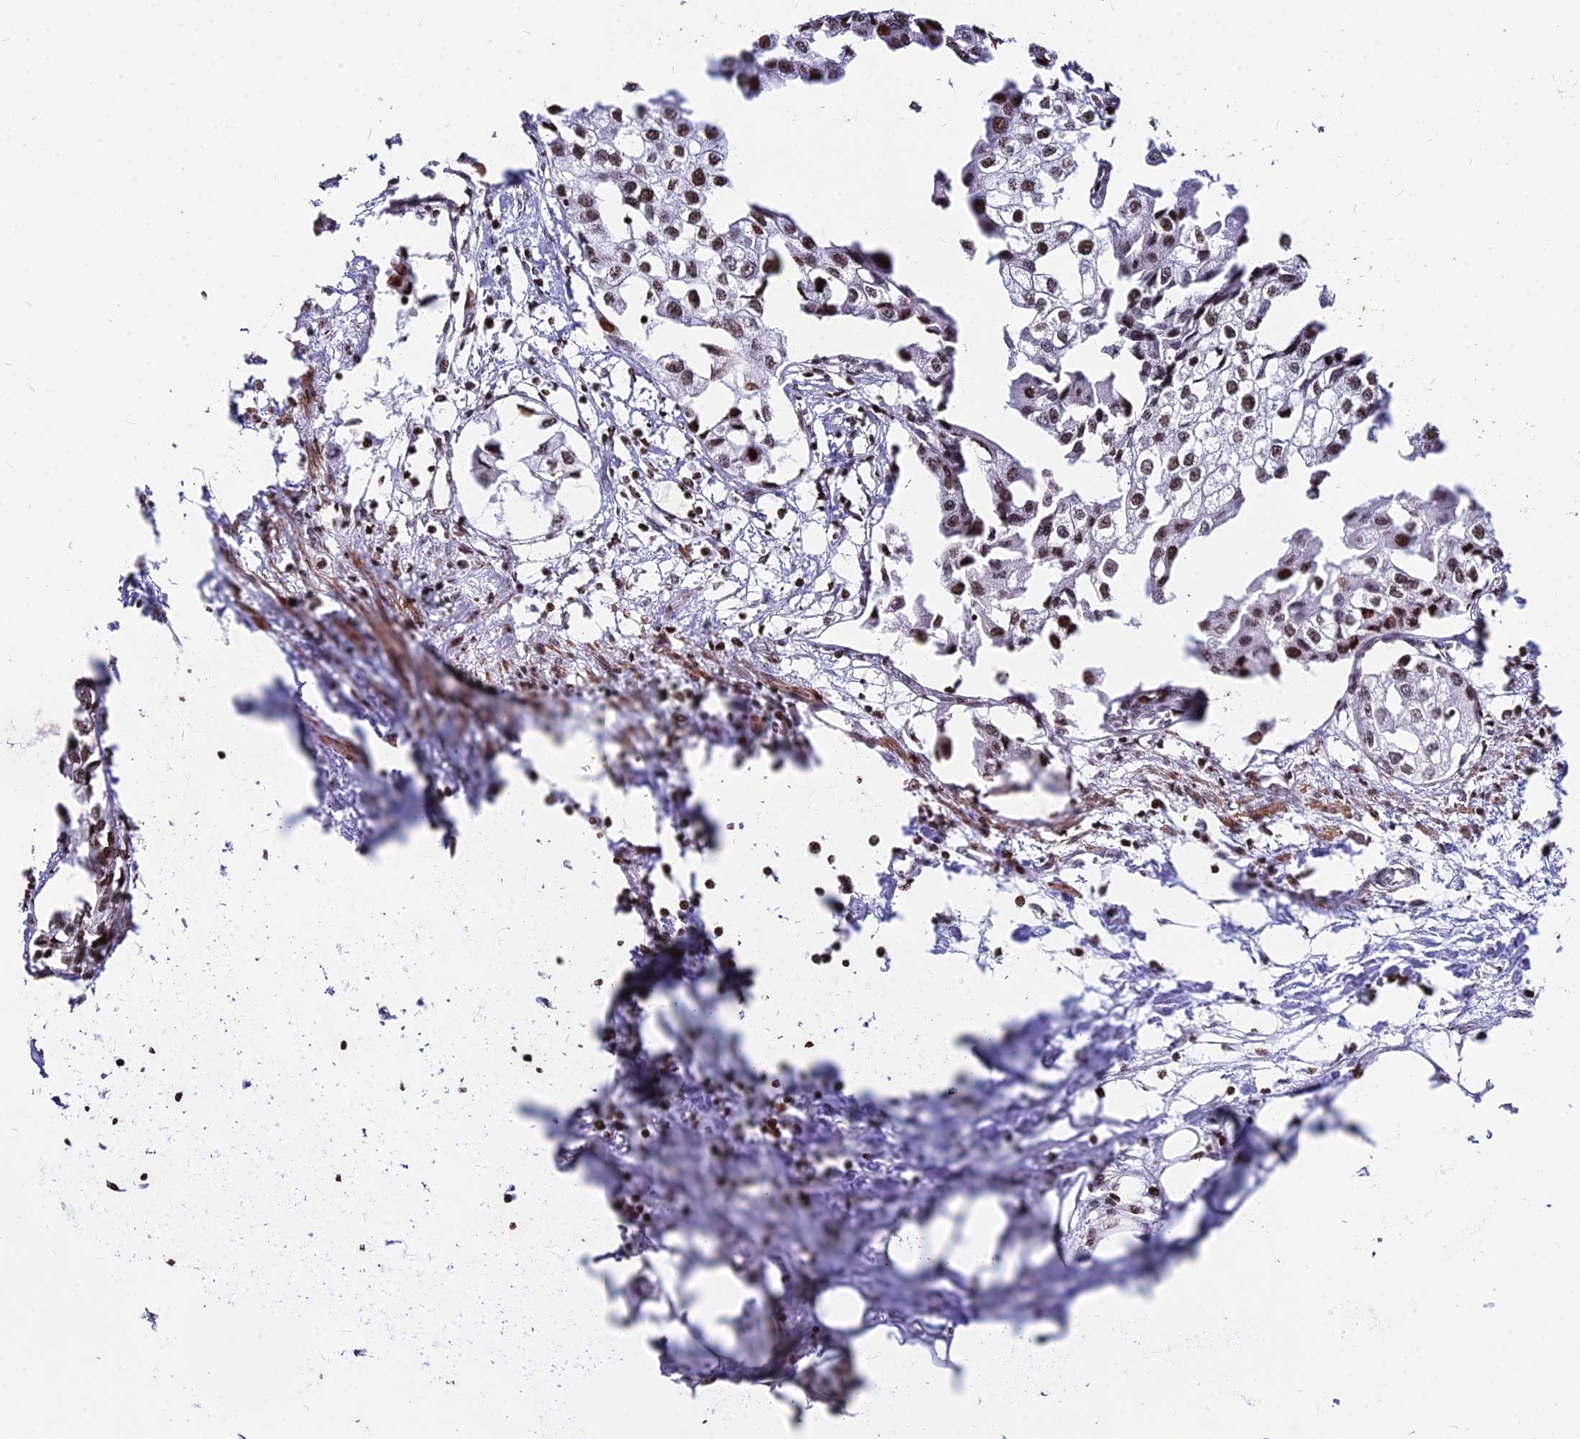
{"staining": {"intensity": "moderate", "quantity": ">75%", "location": "nuclear"}, "tissue": "urothelial cancer", "cell_type": "Tumor cells", "image_type": "cancer", "snomed": [{"axis": "morphology", "description": "Urothelial carcinoma, High grade"}, {"axis": "topography", "description": "Urinary bladder"}], "caption": "Immunohistochemical staining of human urothelial cancer displays medium levels of moderate nuclear positivity in about >75% of tumor cells. (IHC, brightfield microscopy, high magnification).", "gene": "NYAP2", "patient": {"sex": "male", "age": 64}}